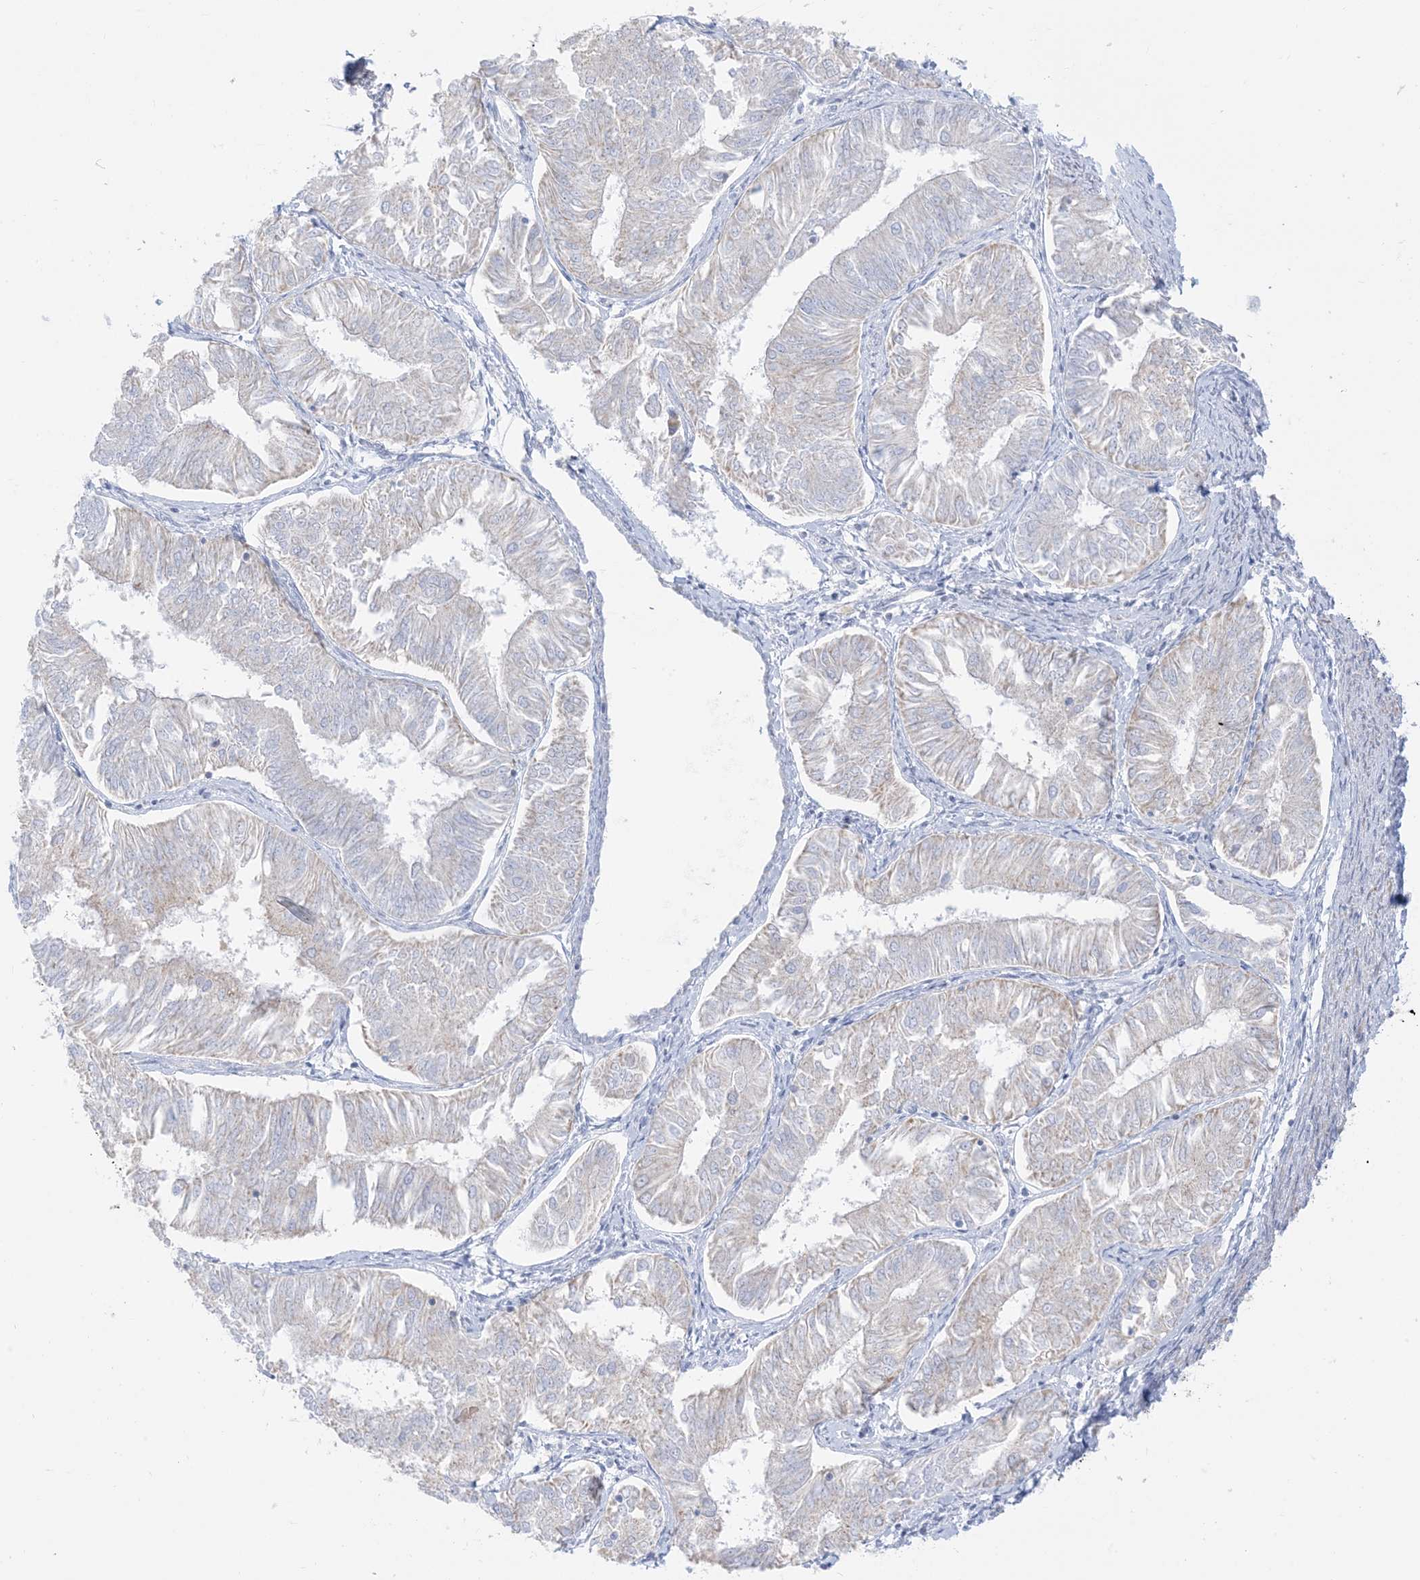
{"staining": {"intensity": "negative", "quantity": "none", "location": "none"}, "tissue": "endometrial cancer", "cell_type": "Tumor cells", "image_type": "cancer", "snomed": [{"axis": "morphology", "description": "Adenocarcinoma, NOS"}, {"axis": "topography", "description": "Endometrium"}], "caption": "DAB (3,3'-diaminobenzidine) immunohistochemical staining of human endometrial cancer exhibits no significant staining in tumor cells.", "gene": "SLC26A3", "patient": {"sex": "female", "age": 58}}